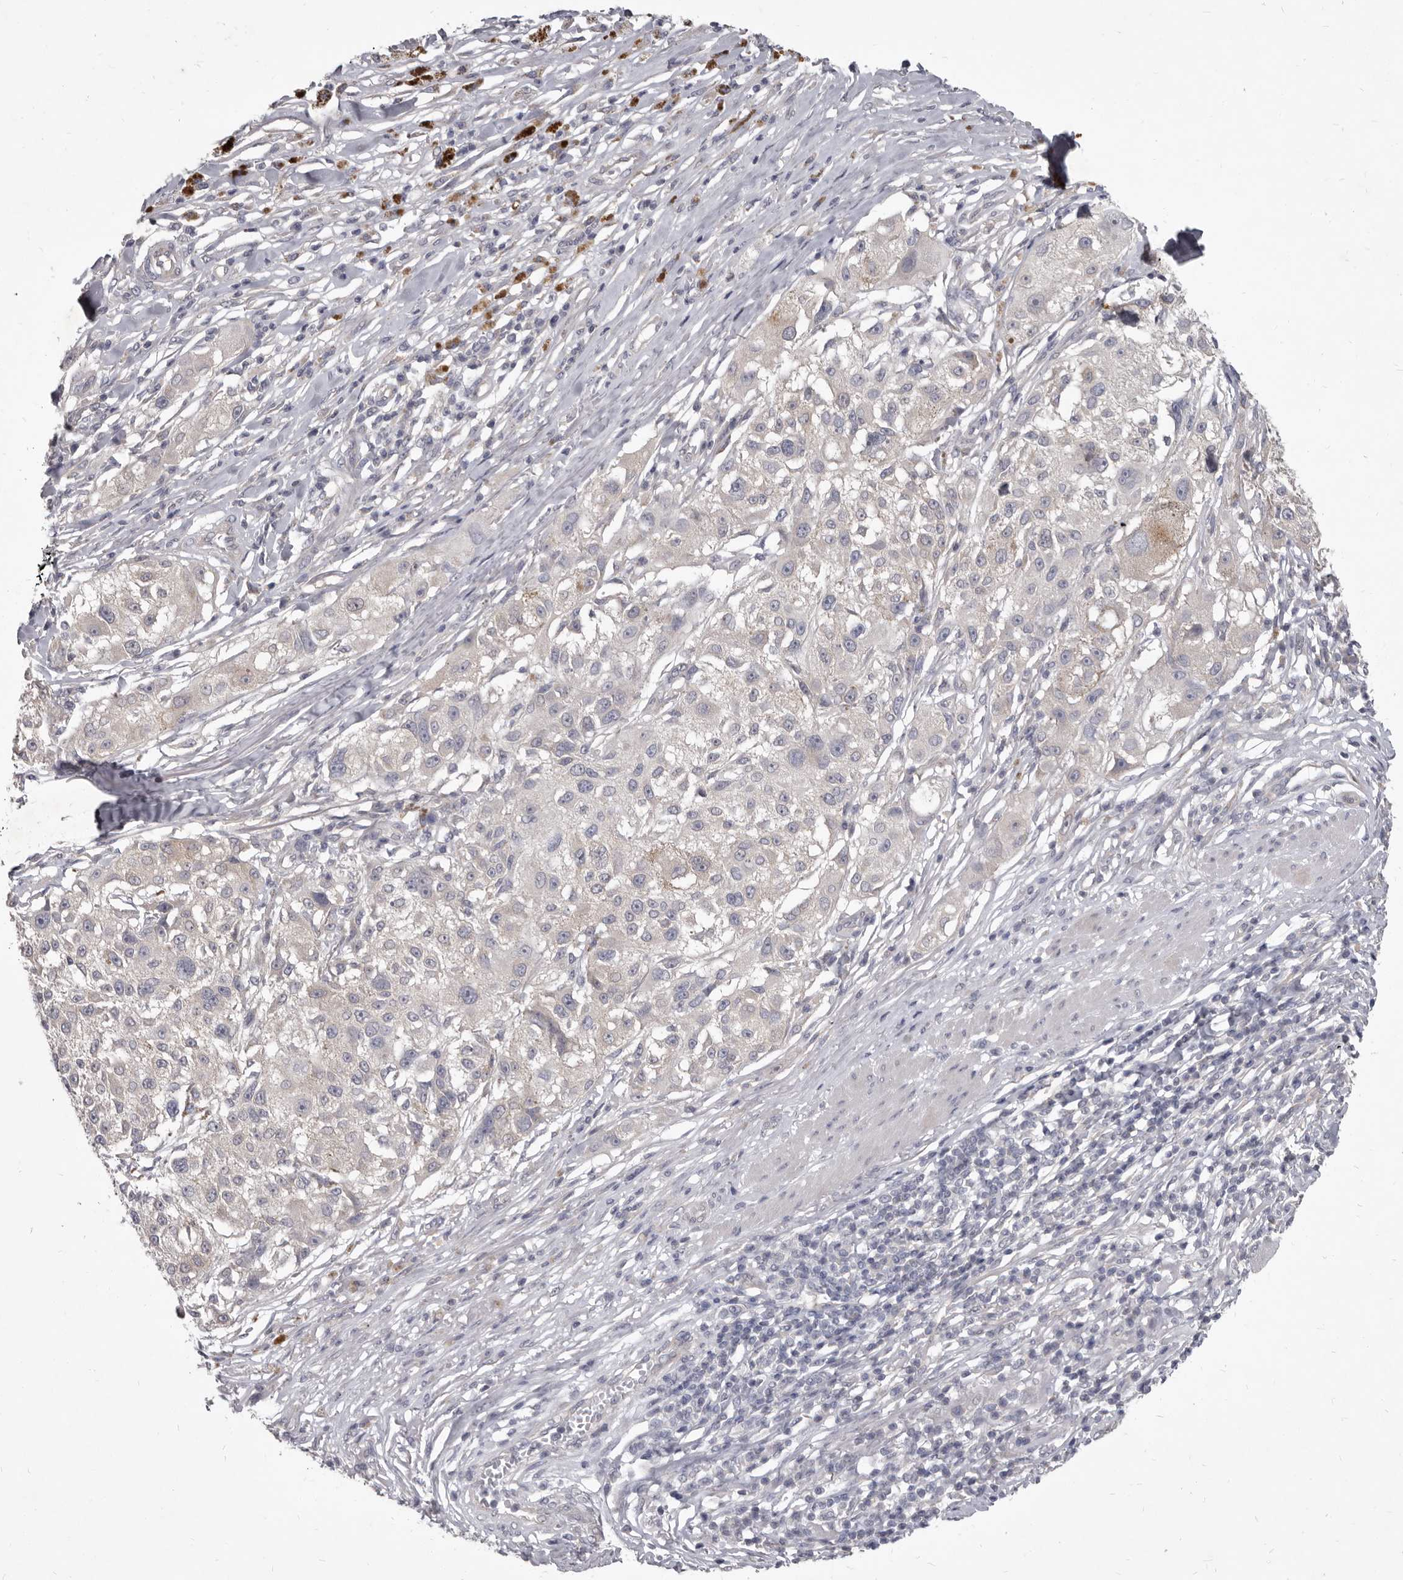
{"staining": {"intensity": "negative", "quantity": "none", "location": "none"}, "tissue": "melanoma", "cell_type": "Tumor cells", "image_type": "cancer", "snomed": [{"axis": "morphology", "description": "Necrosis, NOS"}, {"axis": "morphology", "description": "Malignant melanoma, NOS"}, {"axis": "topography", "description": "Skin"}], "caption": "This histopathology image is of melanoma stained with IHC to label a protein in brown with the nuclei are counter-stained blue. There is no staining in tumor cells. (IHC, brightfield microscopy, high magnification).", "gene": "GSK3B", "patient": {"sex": "female", "age": 87}}